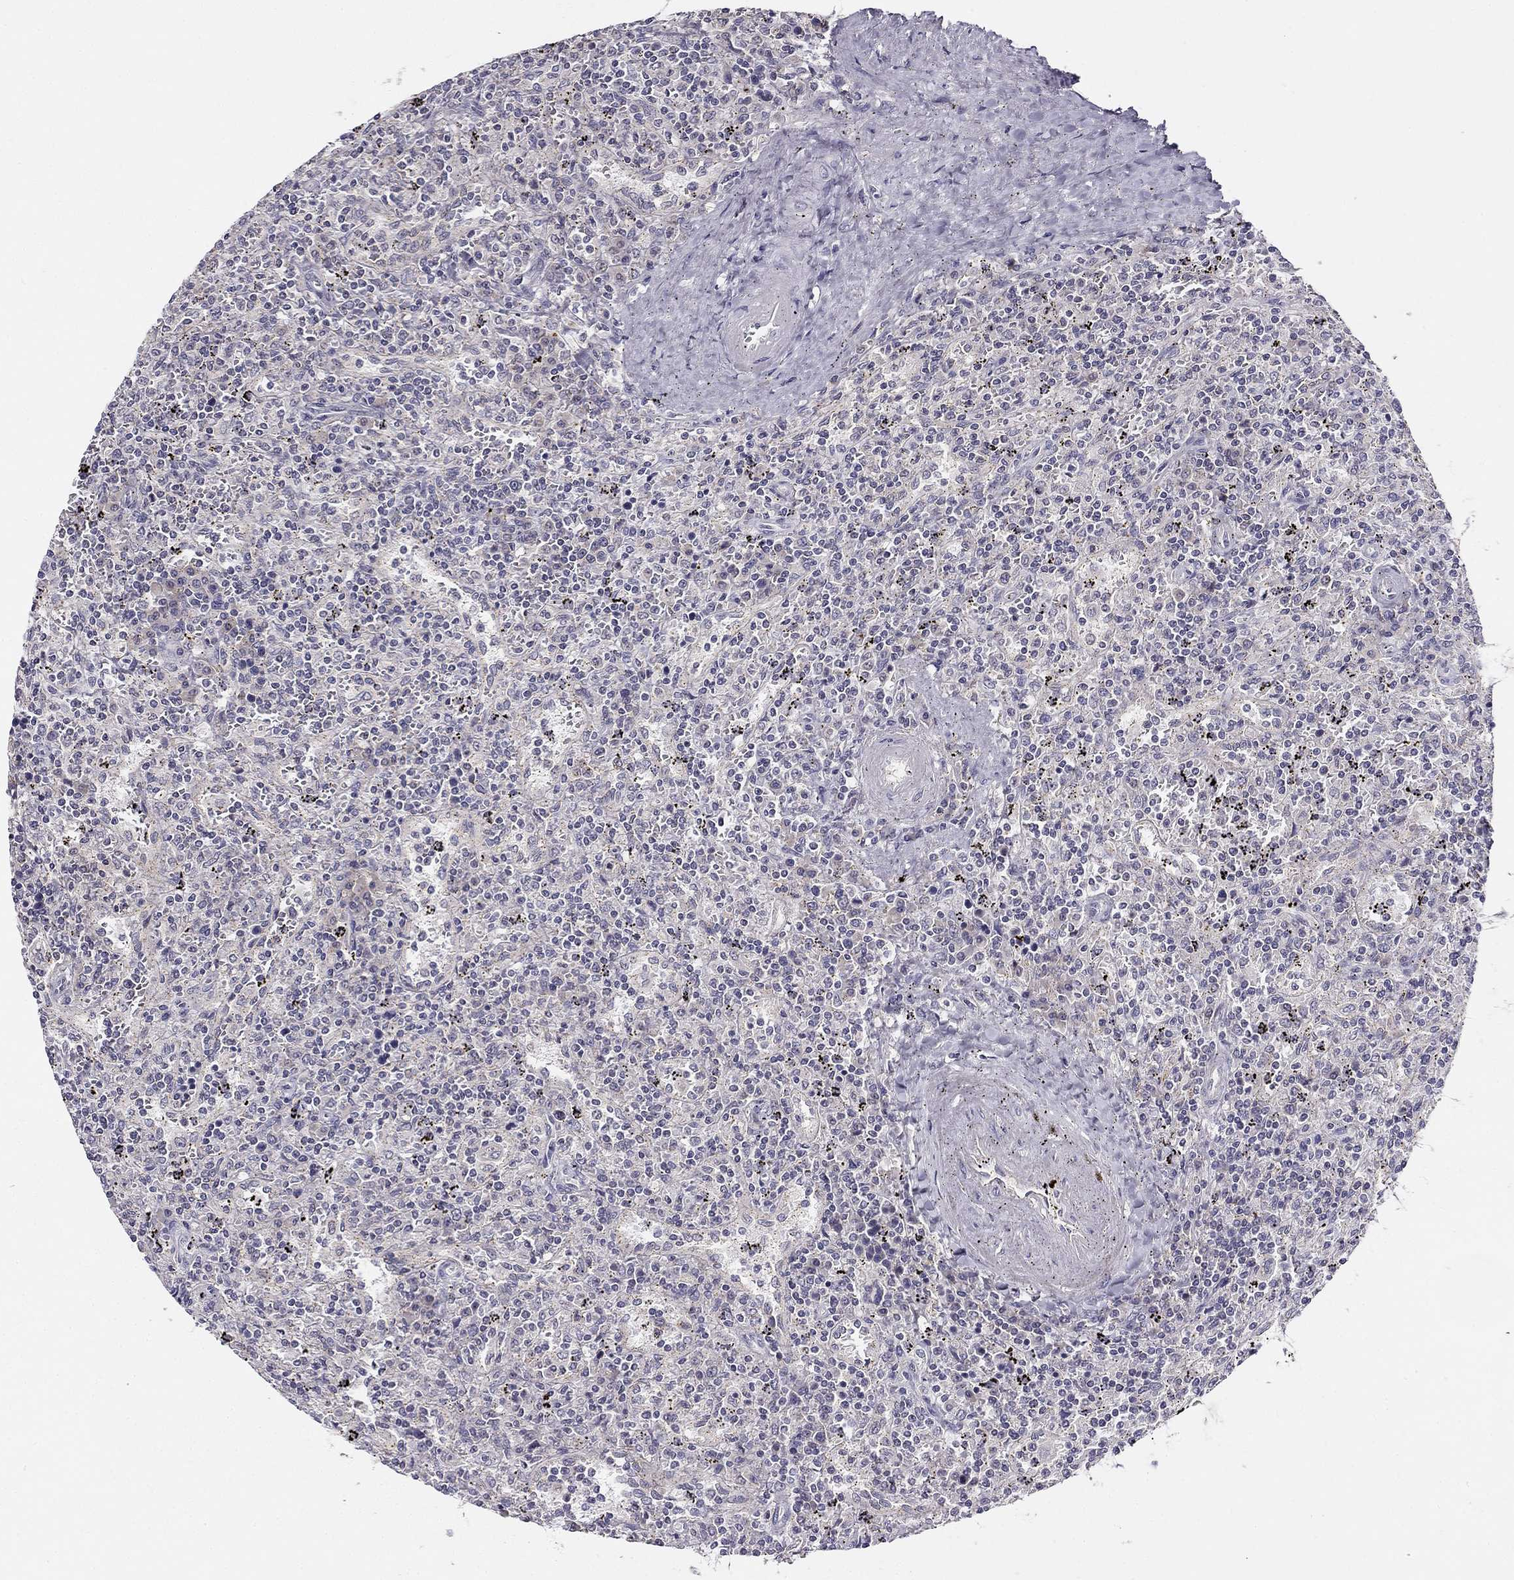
{"staining": {"intensity": "negative", "quantity": "none", "location": "none"}, "tissue": "lymphoma", "cell_type": "Tumor cells", "image_type": "cancer", "snomed": [{"axis": "morphology", "description": "Malignant lymphoma, non-Hodgkin's type, Low grade"}, {"axis": "topography", "description": "Spleen"}], "caption": "Human low-grade malignant lymphoma, non-Hodgkin's type stained for a protein using immunohistochemistry reveals no expression in tumor cells.", "gene": "CNR1", "patient": {"sex": "male", "age": 62}}